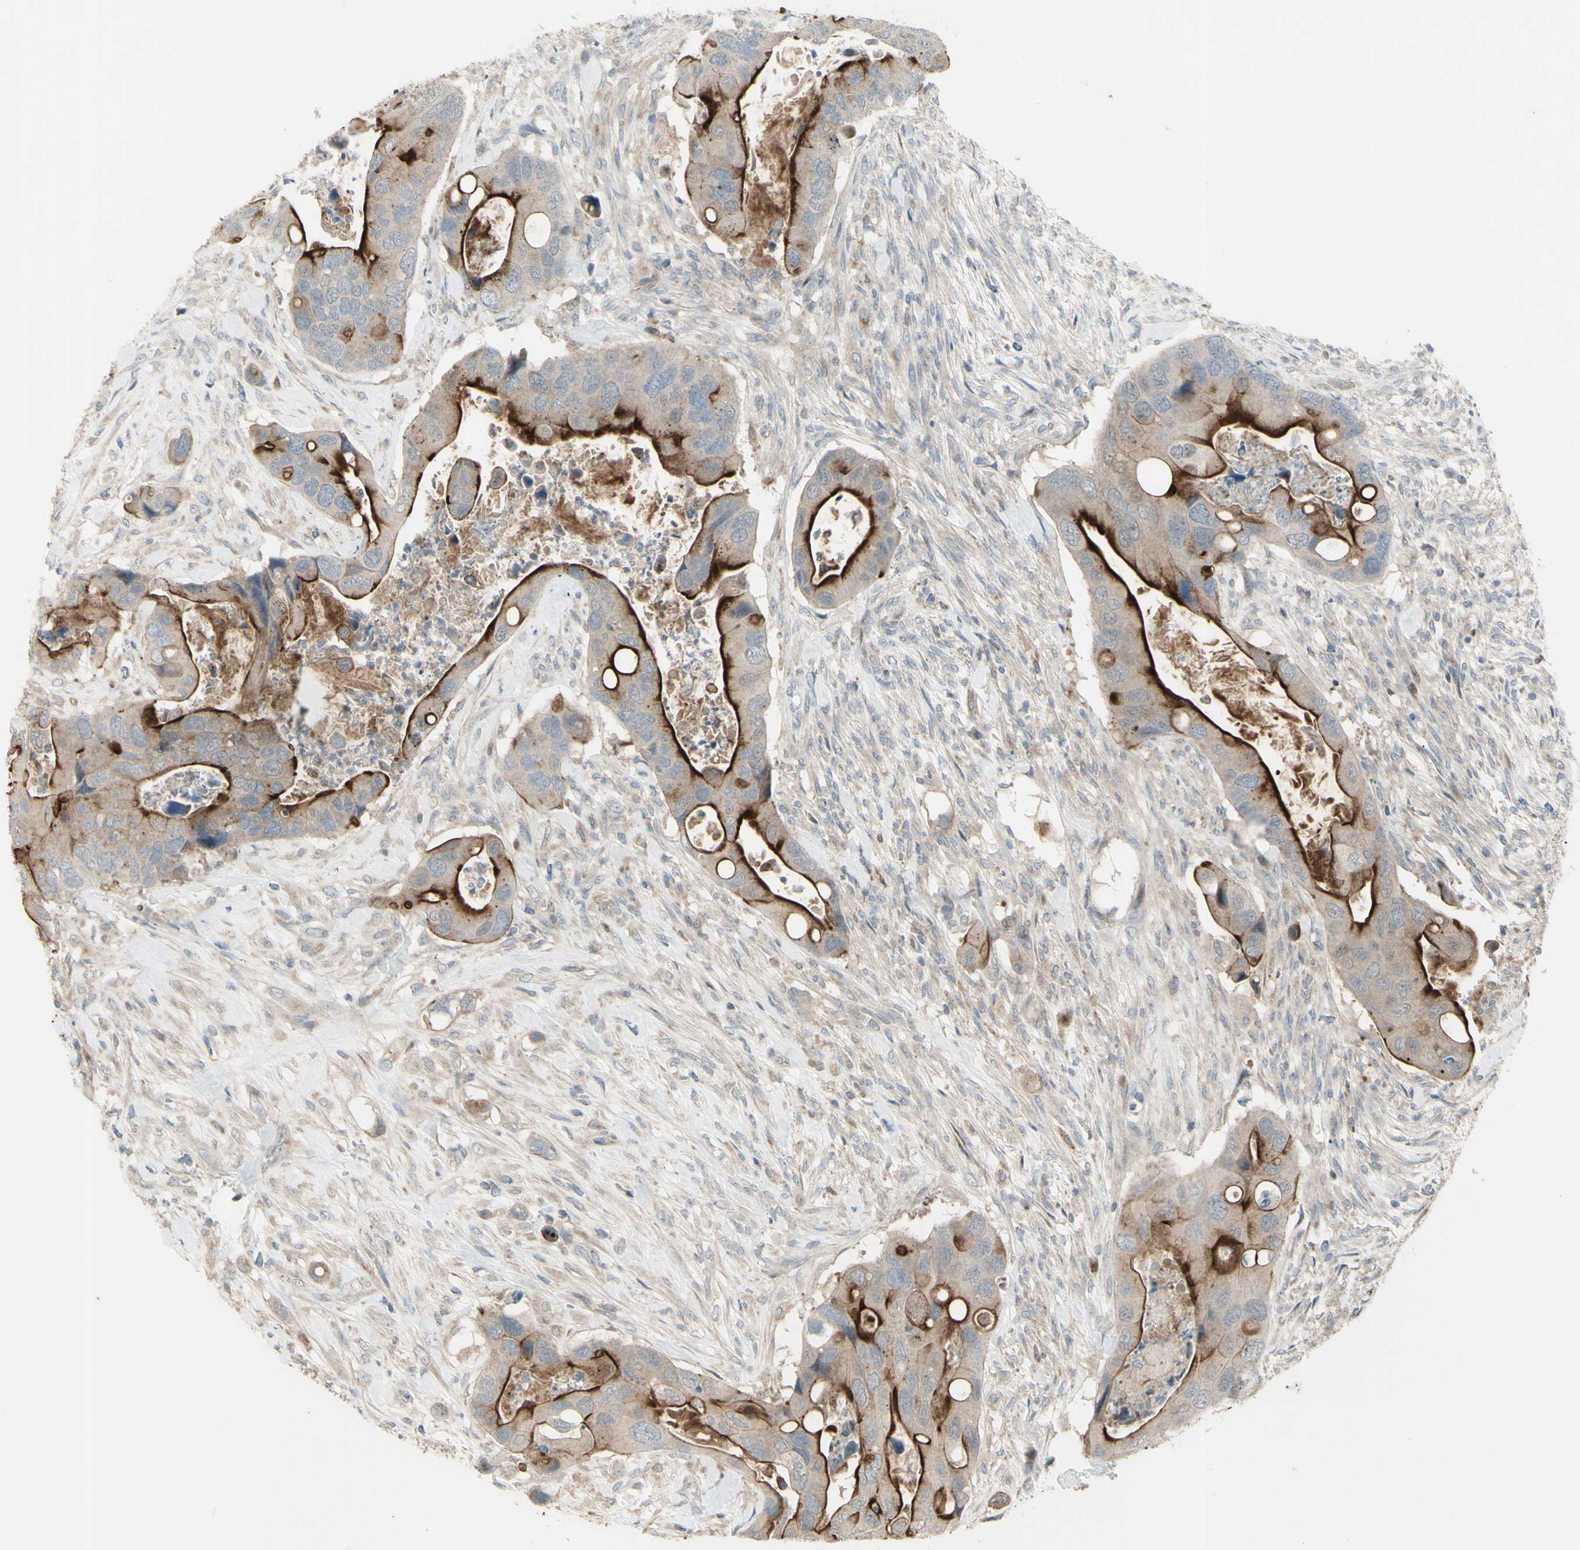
{"staining": {"intensity": "strong", "quantity": "<25%", "location": "cytoplasmic/membranous"}, "tissue": "colorectal cancer", "cell_type": "Tumor cells", "image_type": "cancer", "snomed": [{"axis": "morphology", "description": "Adenocarcinoma, NOS"}, {"axis": "topography", "description": "Rectum"}], "caption": "Human colorectal cancer stained for a protein (brown) reveals strong cytoplasmic/membranous positive positivity in about <25% of tumor cells.", "gene": "LMTK2", "patient": {"sex": "female", "age": 57}}